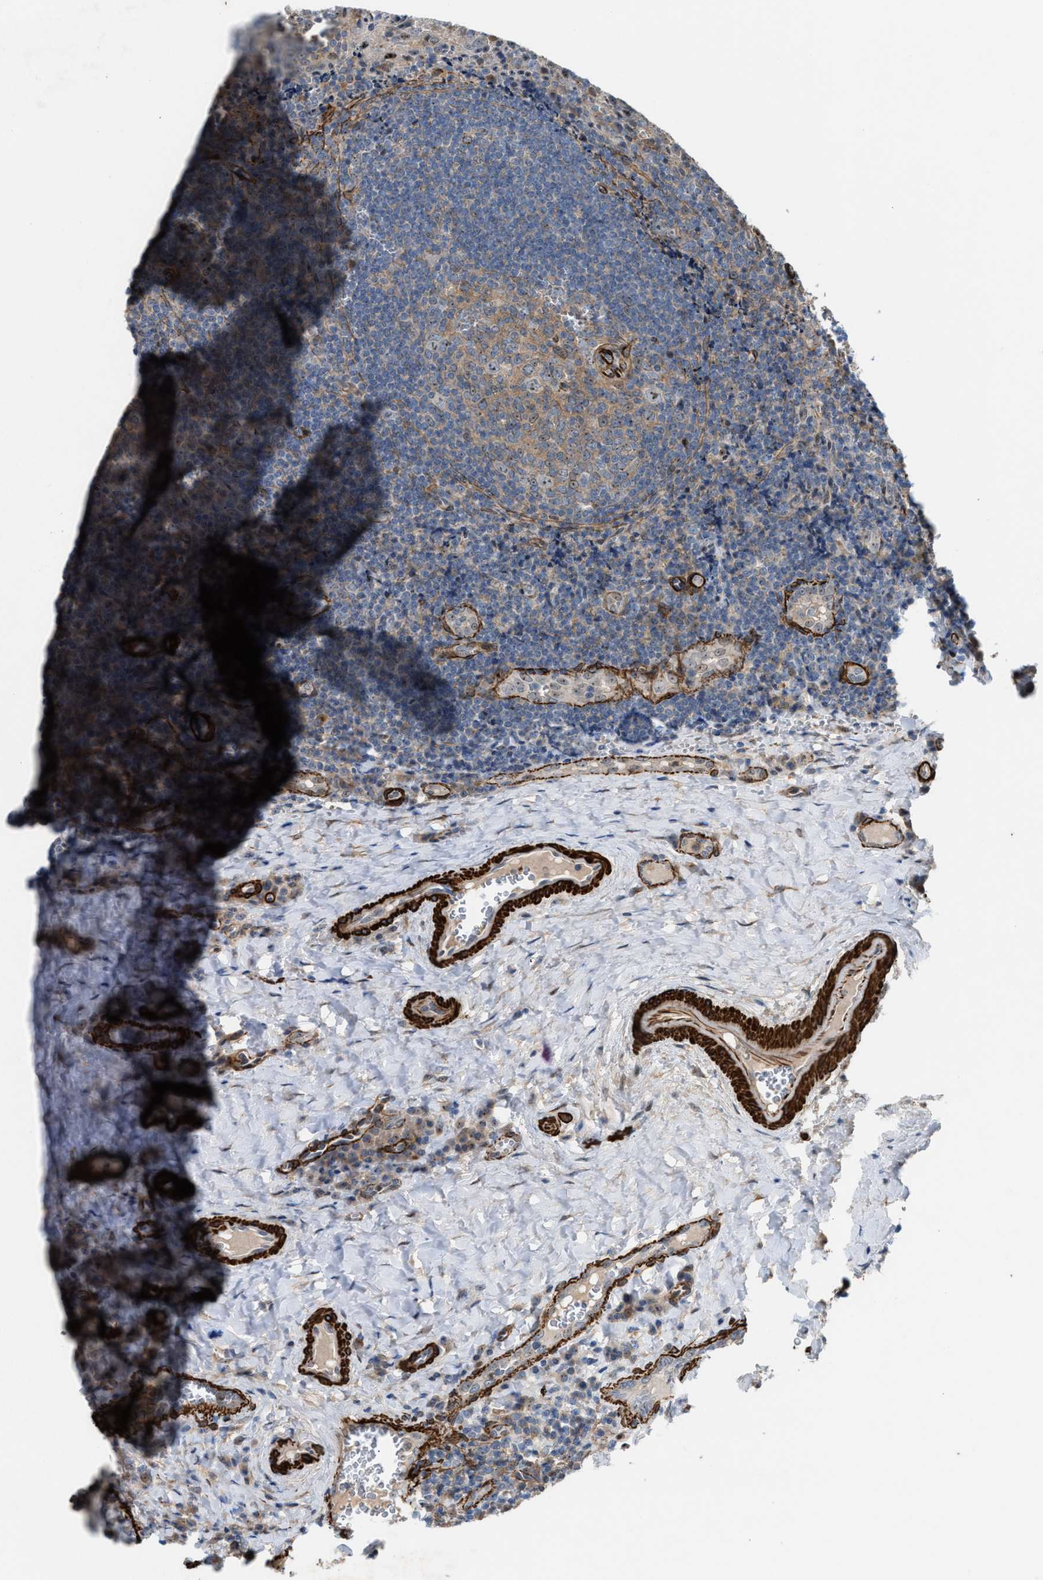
{"staining": {"intensity": "moderate", "quantity": ">75%", "location": "cytoplasmic/membranous"}, "tissue": "tonsil", "cell_type": "Germinal center cells", "image_type": "normal", "snomed": [{"axis": "morphology", "description": "Normal tissue, NOS"}, {"axis": "morphology", "description": "Inflammation, NOS"}, {"axis": "topography", "description": "Tonsil"}], "caption": "A micrograph of tonsil stained for a protein displays moderate cytoplasmic/membranous brown staining in germinal center cells.", "gene": "NQO2", "patient": {"sex": "female", "age": 31}}